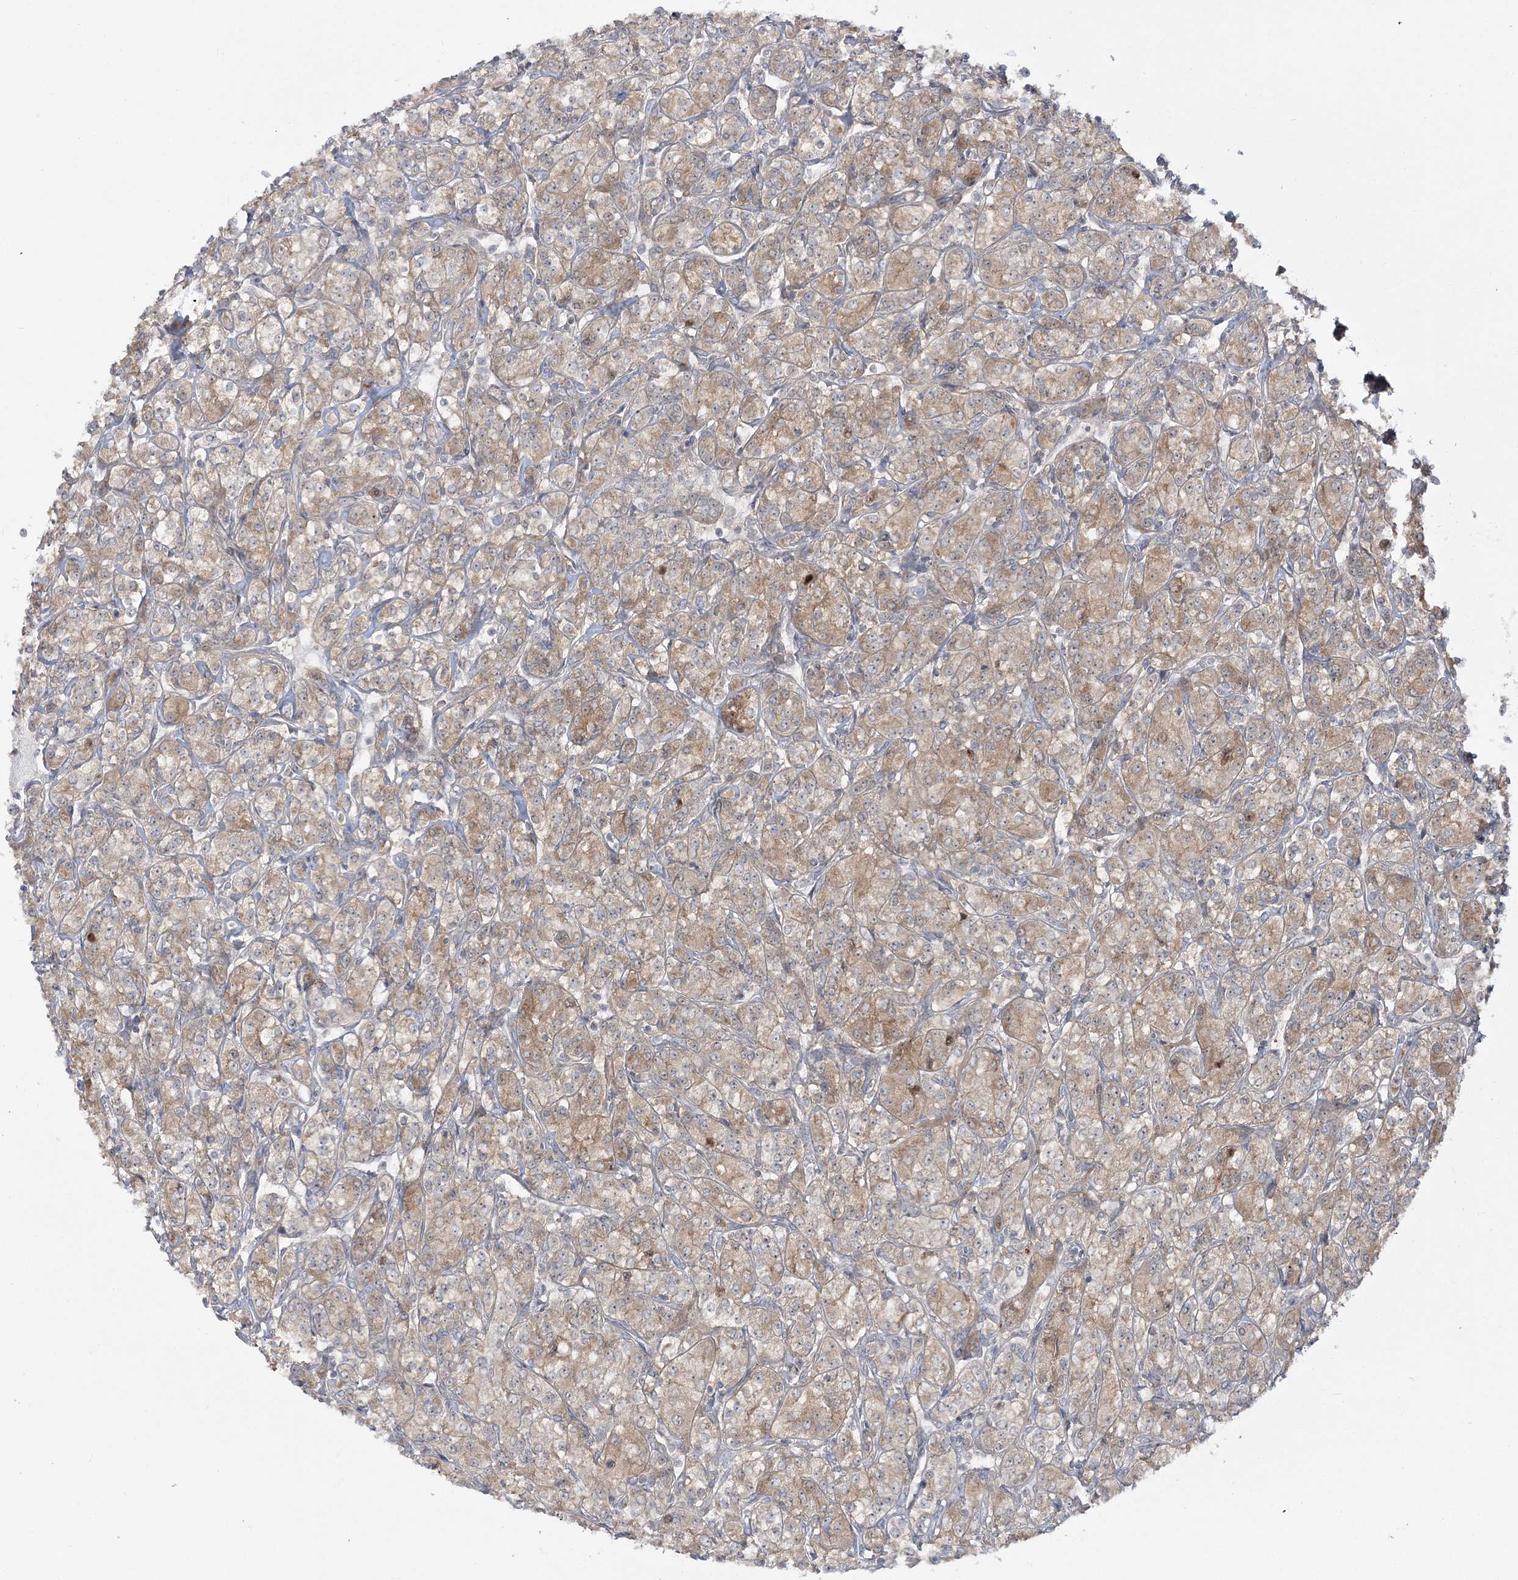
{"staining": {"intensity": "weak", "quantity": ">75%", "location": "cytoplasmic/membranous"}, "tissue": "renal cancer", "cell_type": "Tumor cells", "image_type": "cancer", "snomed": [{"axis": "morphology", "description": "Adenocarcinoma, NOS"}, {"axis": "topography", "description": "Kidney"}], "caption": "Protein expression by immunohistochemistry exhibits weak cytoplasmic/membranous staining in approximately >75% of tumor cells in adenocarcinoma (renal).", "gene": "MOCS2", "patient": {"sex": "male", "age": 77}}